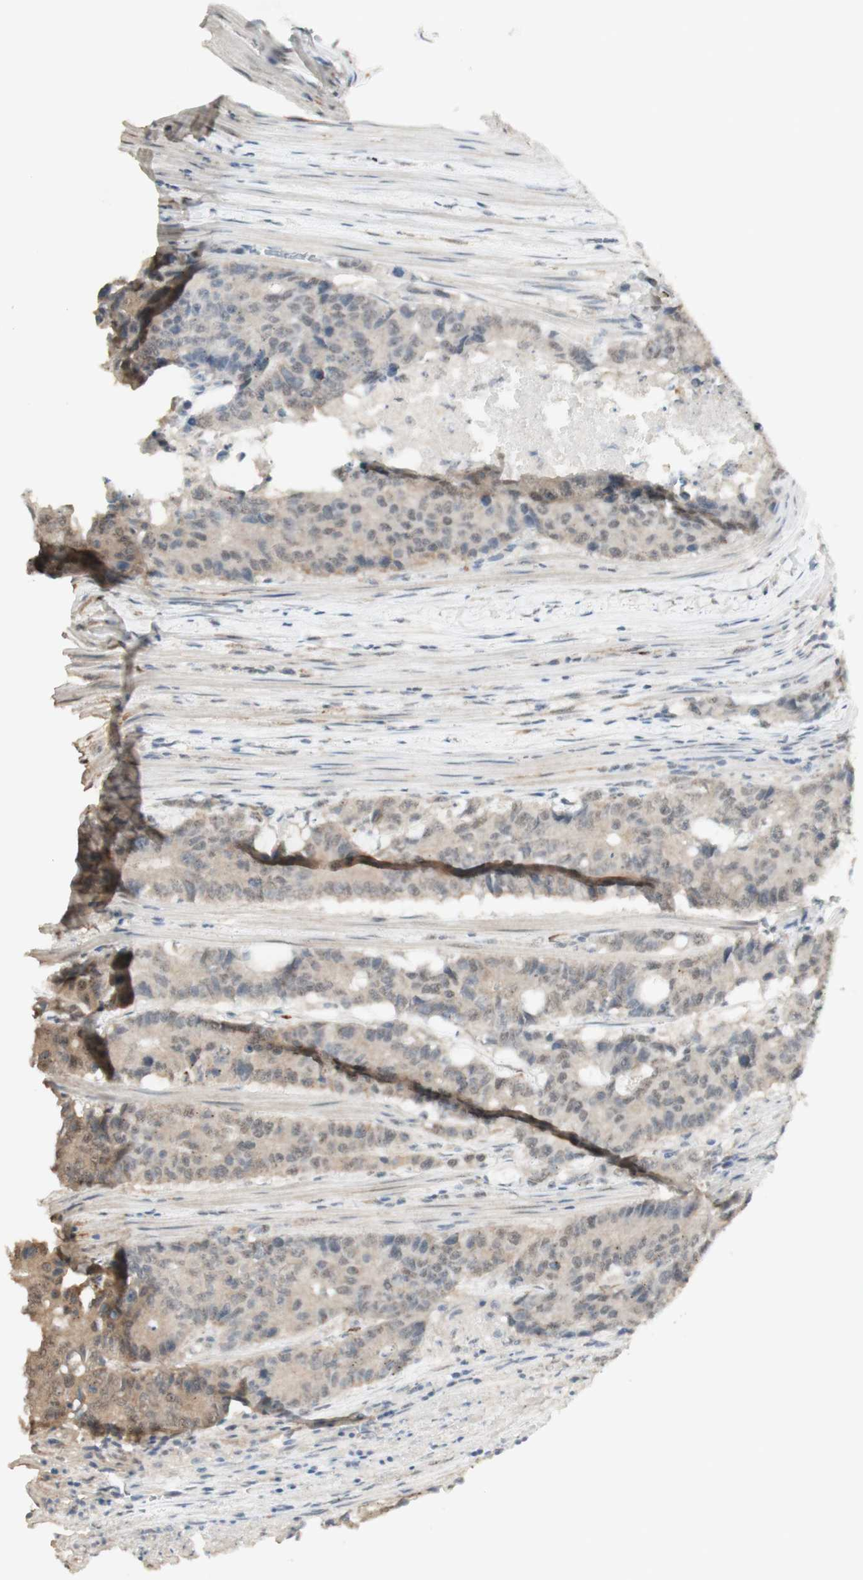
{"staining": {"intensity": "weak", "quantity": ">75%", "location": "cytoplasmic/membranous"}, "tissue": "colorectal cancer", "cell_type": "Tumor cells", "image_type": "cancer", "snomed": [{"axis": "morphology", "description": "Adenocarcinoma, NOS"}, {"axis": "topography", "description": "Colon"}], "caption": "This is a photomicrograph of immunohistochemistry staining of colorectal cancer, which shows weak positivity in the cytoplasmic/membranous of tumor cells.", "gene": "MUC3A", "patient": {"sex": "female", "age": 86}}